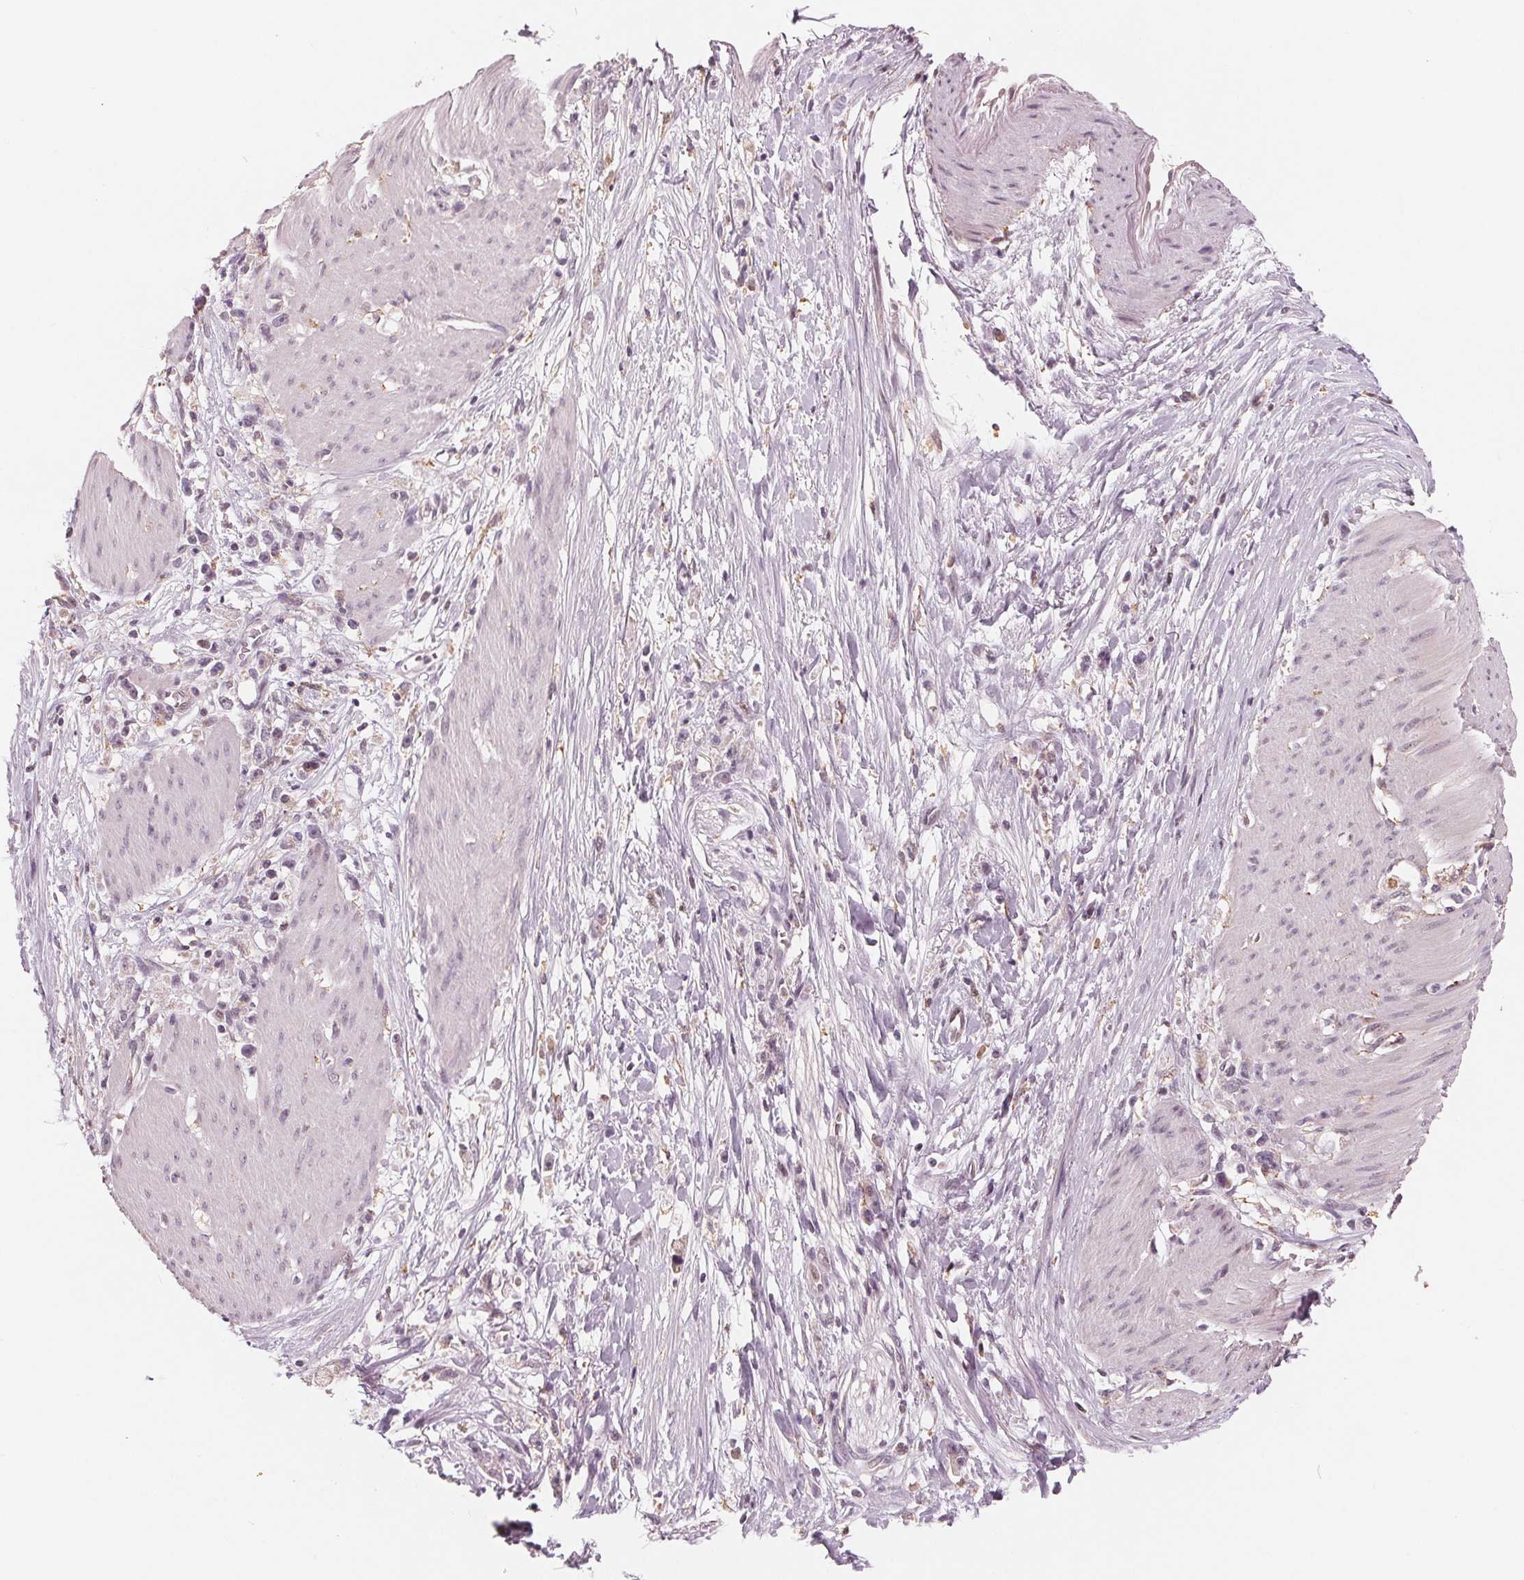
{"staining": {"intensity": "weak", "quantity": "<25%", "location": "cytoplasmic/membranous"}, "tissue": "stomach cancer", "cell_type": "Tumor cells", "image_type": "cancer", "snomed": [{"axis": "morphology", "description": "Adenocarcinoma, NOS"}, {"axis": "topography", "description": "Stomach"}], "caption": "Protein analysis of stomach cancer (adenocarcinoma) exhibits no significant staining in tumor cells.", "gene": "IL9R", "patient": {"sex": "female", "age": 59}}